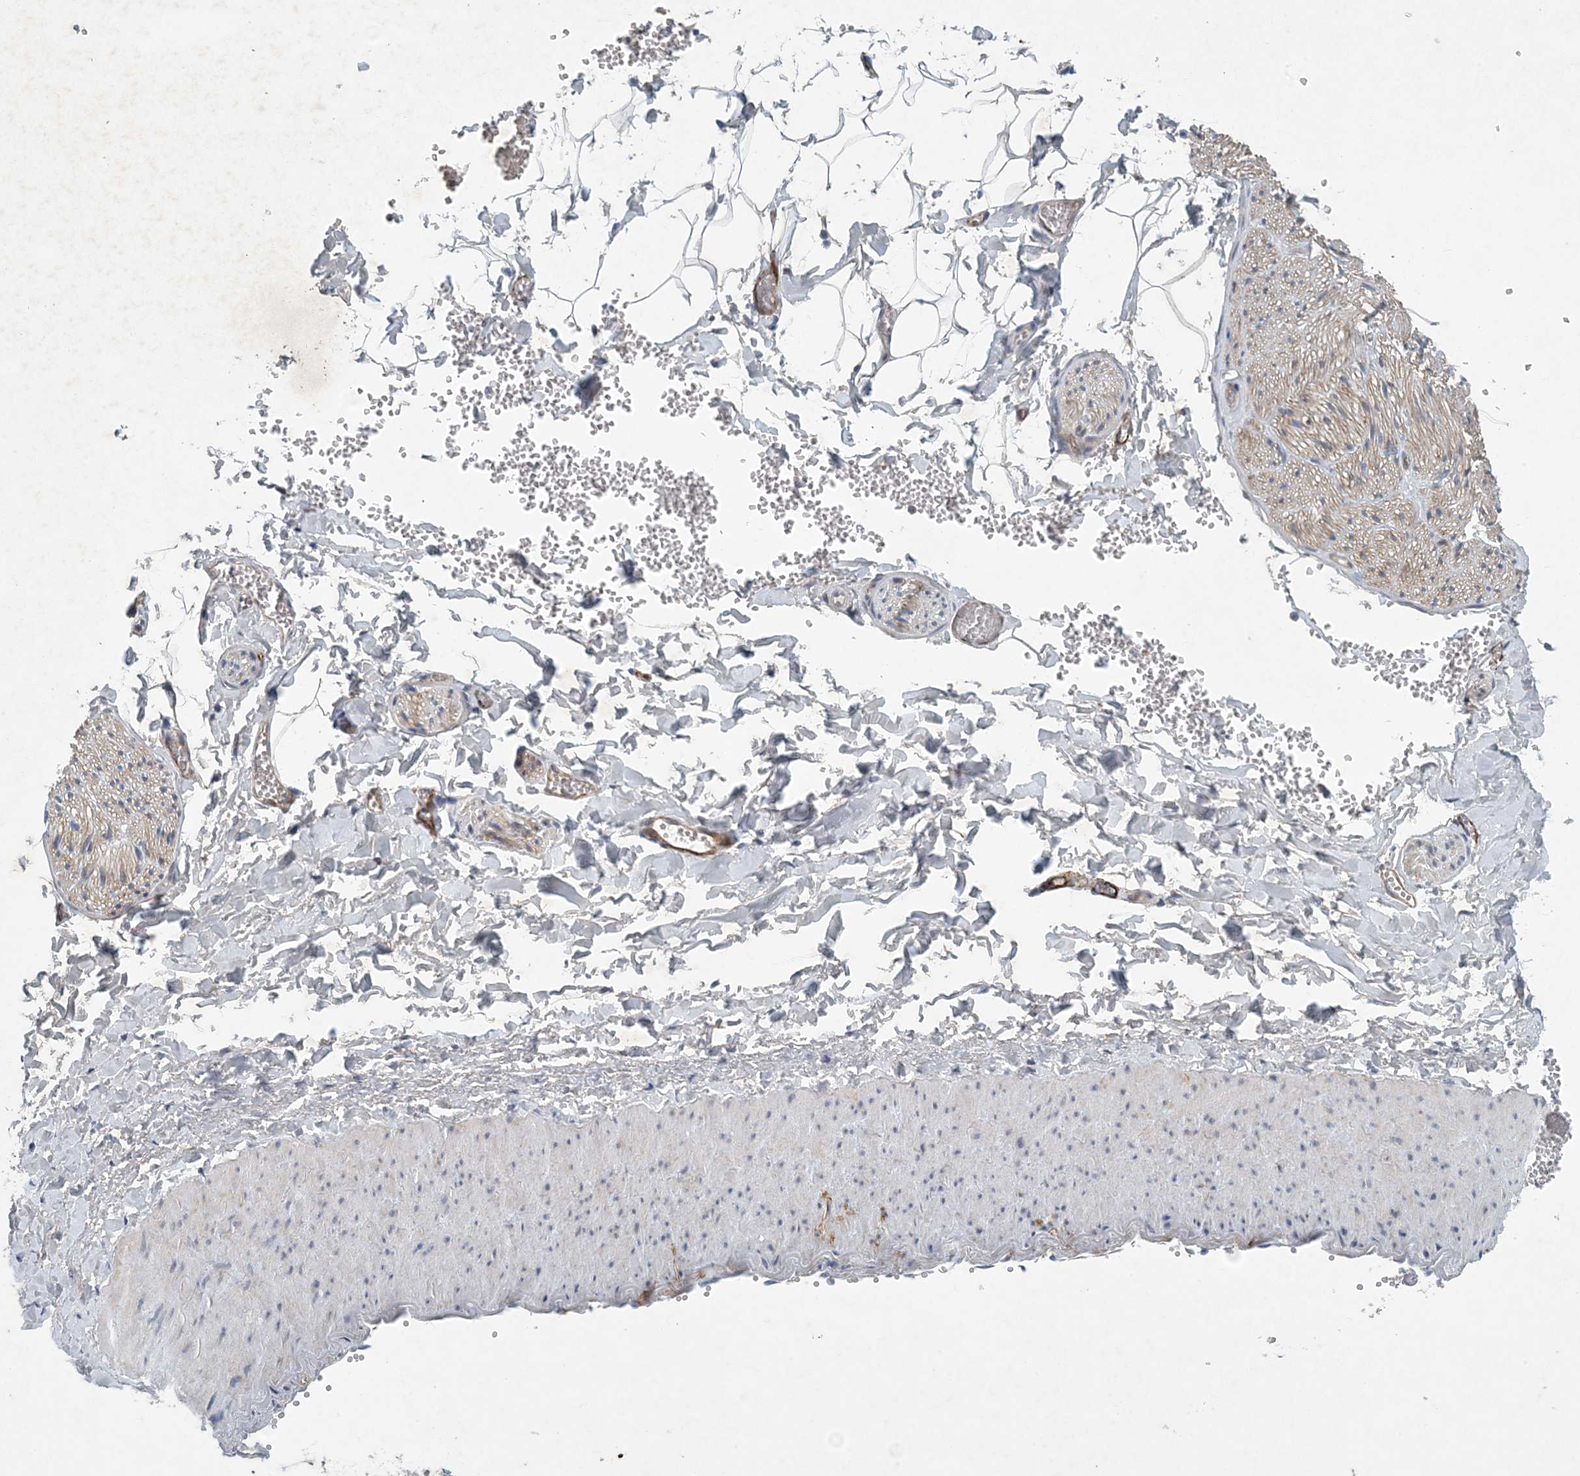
{"staining": {"intensity": "weak", "quantity": "<25%", "location": "cytoplasmic/membranous"}, "tissue": "adipose tissue", "cell_type": "Adipocytes", "image_type": "normal", "snomed": [{"axis": "morphology", "description": "Normal tissue, NOS"}, {"axis": "topography", "description": "Gallbladder"}, {"axis": "topography", "description": "Peripheral nerve tissue"}], "caption": "Immunohistochemical staining of normal adipose tissue reveals no significant positivity in adipocytes.", "gene": "HIKESHI", "patient": {"sex": "male", "age": 38}}